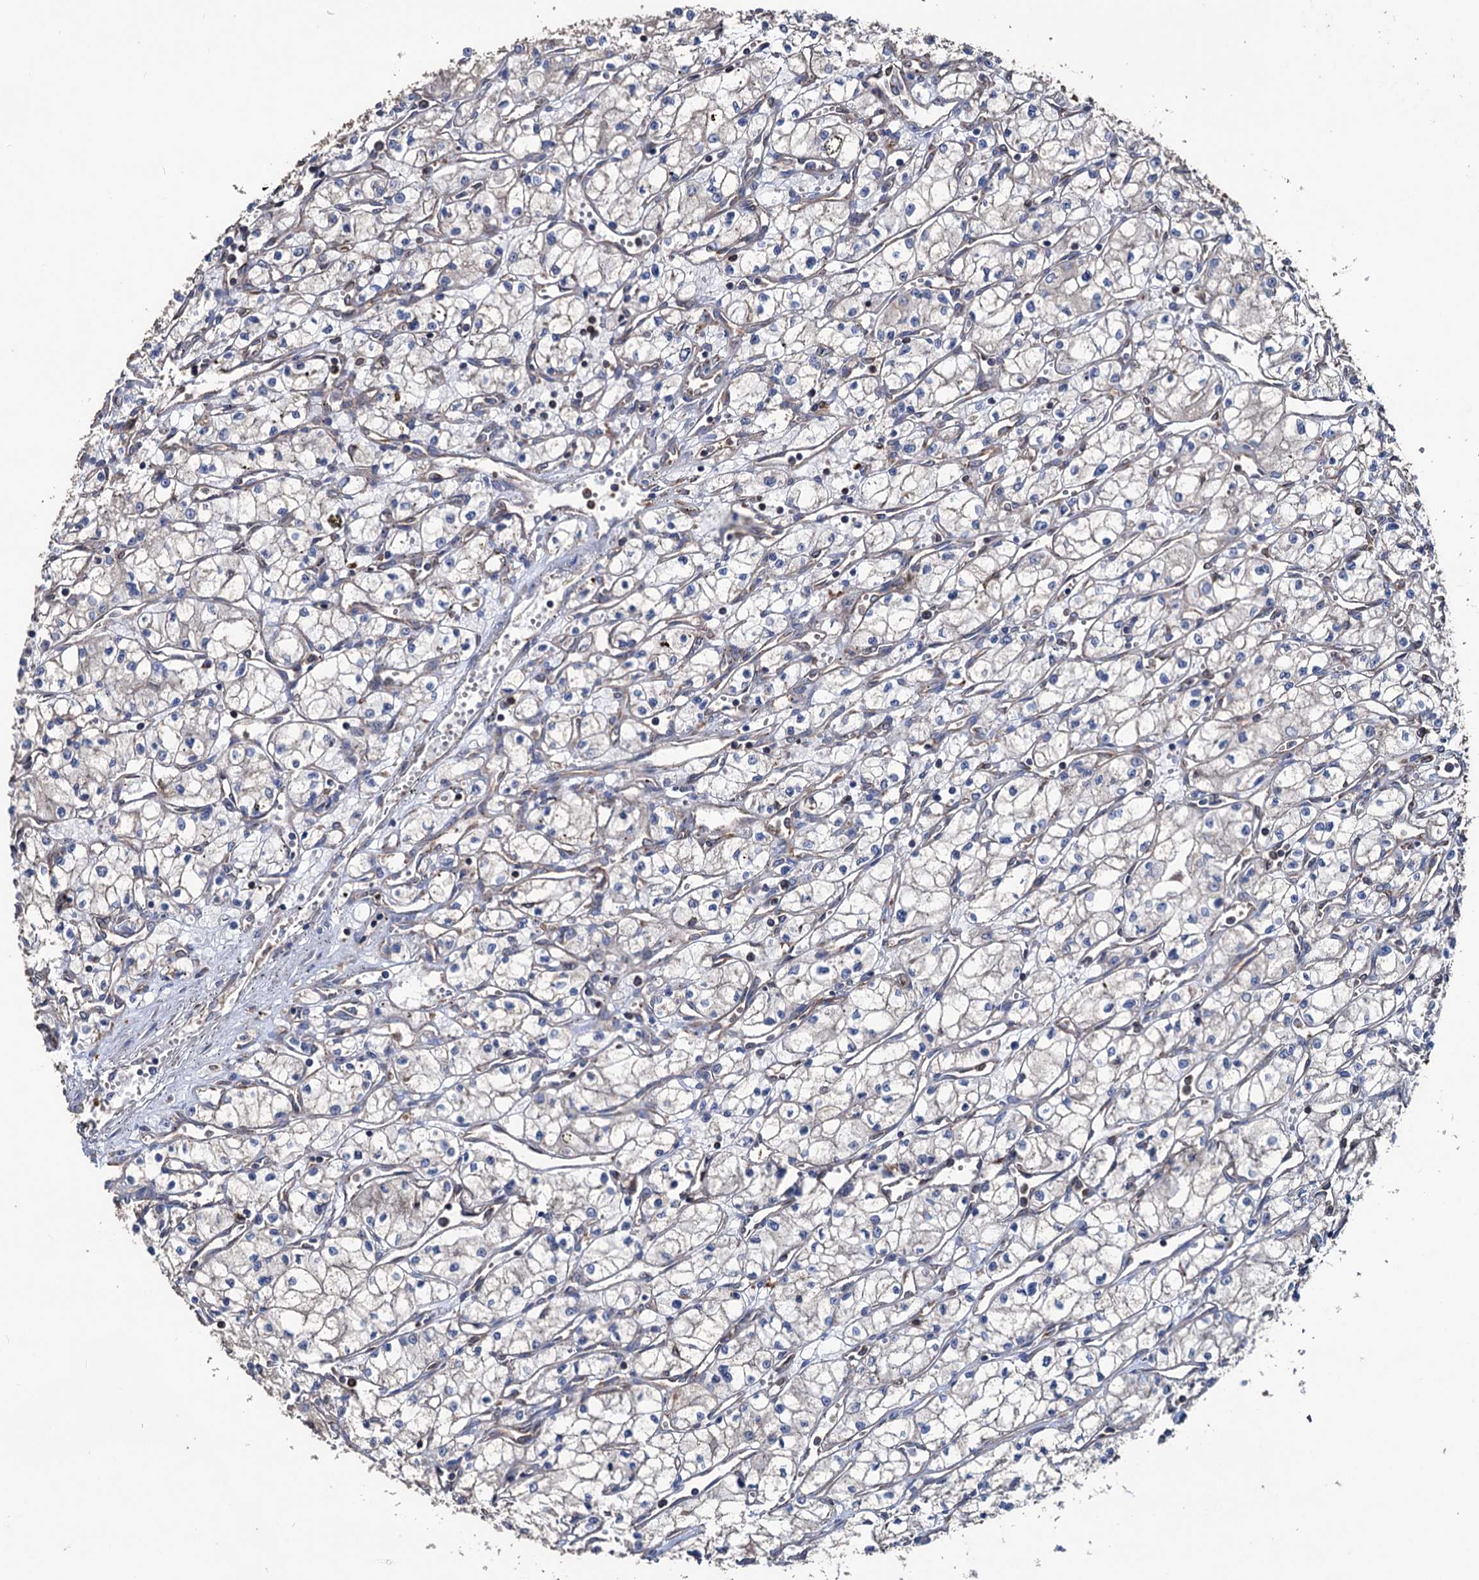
{"staining": {"intensity": "negative", "quantity": "none", "location": "none"}, "tissue": "renal cancer", "cell_type": "Tumor cells", "image_type": "cancer", "snomed": [{"axis": "morphology", "description": "Adenocarcinoma, NOS"}, {"axis": "topography", "description": "Kidney"}], "caption": "This micrograph is of renal cancer (adenocarcinoma) stained with immunohistochemistry to label a protein in brown with the nuclei are counter-stained blue. There is no staining in tumor cells.", "gene": "STING1", "patient": {"sex": "male", "age": 59}}